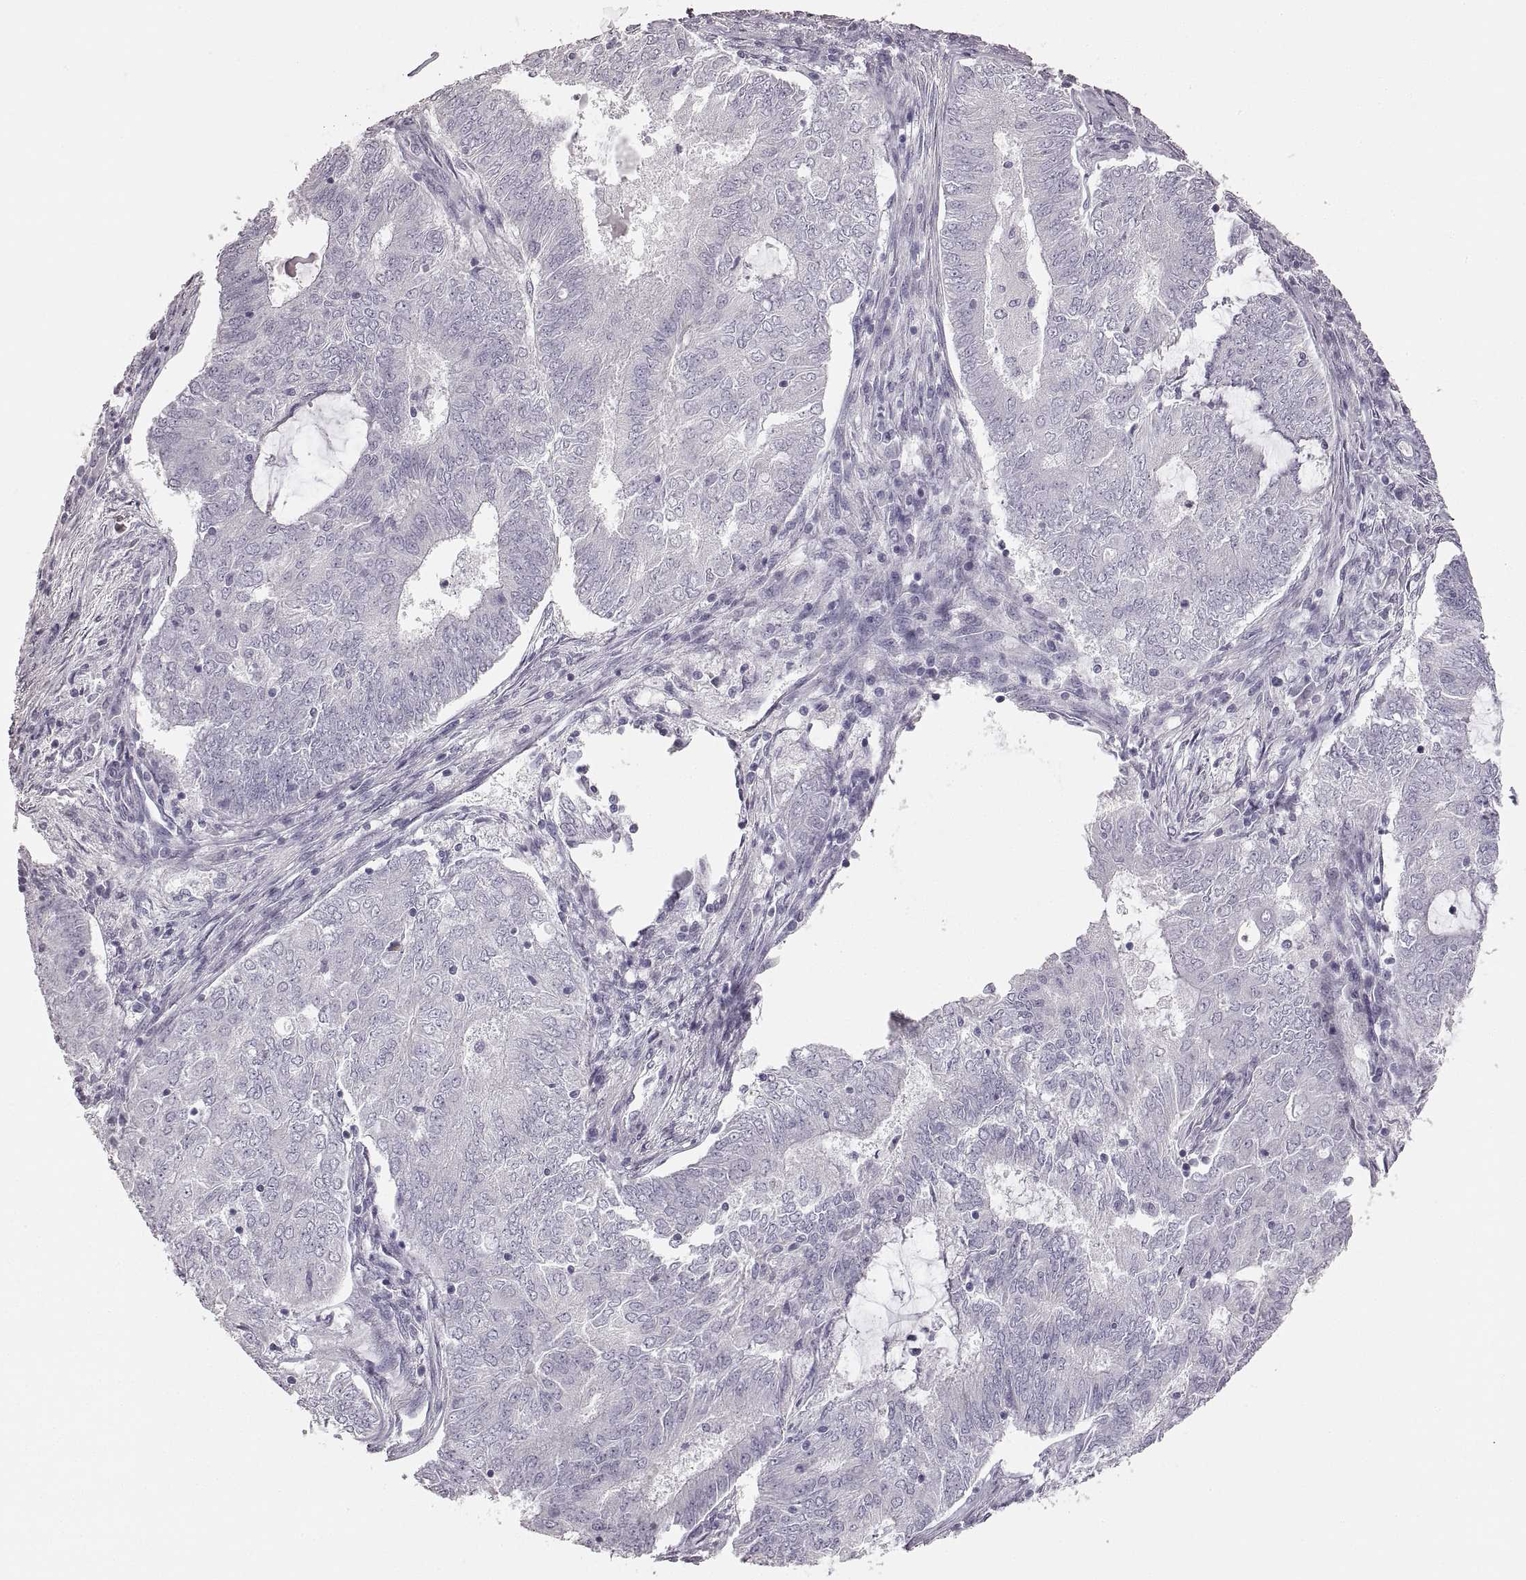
{"staining": {"intensity": "negative", "quantity": "none", "location": "none"}, "tissue": "endometrial cancer", "cell_type": "Tumor cells", "image_type": "cancer", "snomed": [{"axis": "morphology", "description": "Adenocarcinoma, NOS"}, {"axis": "topography", "description": "Endometrium"}], "caption": "DAB immunohistochemical staining of endometrial cancer displays no significant staining in tumor cells.", "gene": "RDH13", "patient": {"sex": "female", "age": 62}}